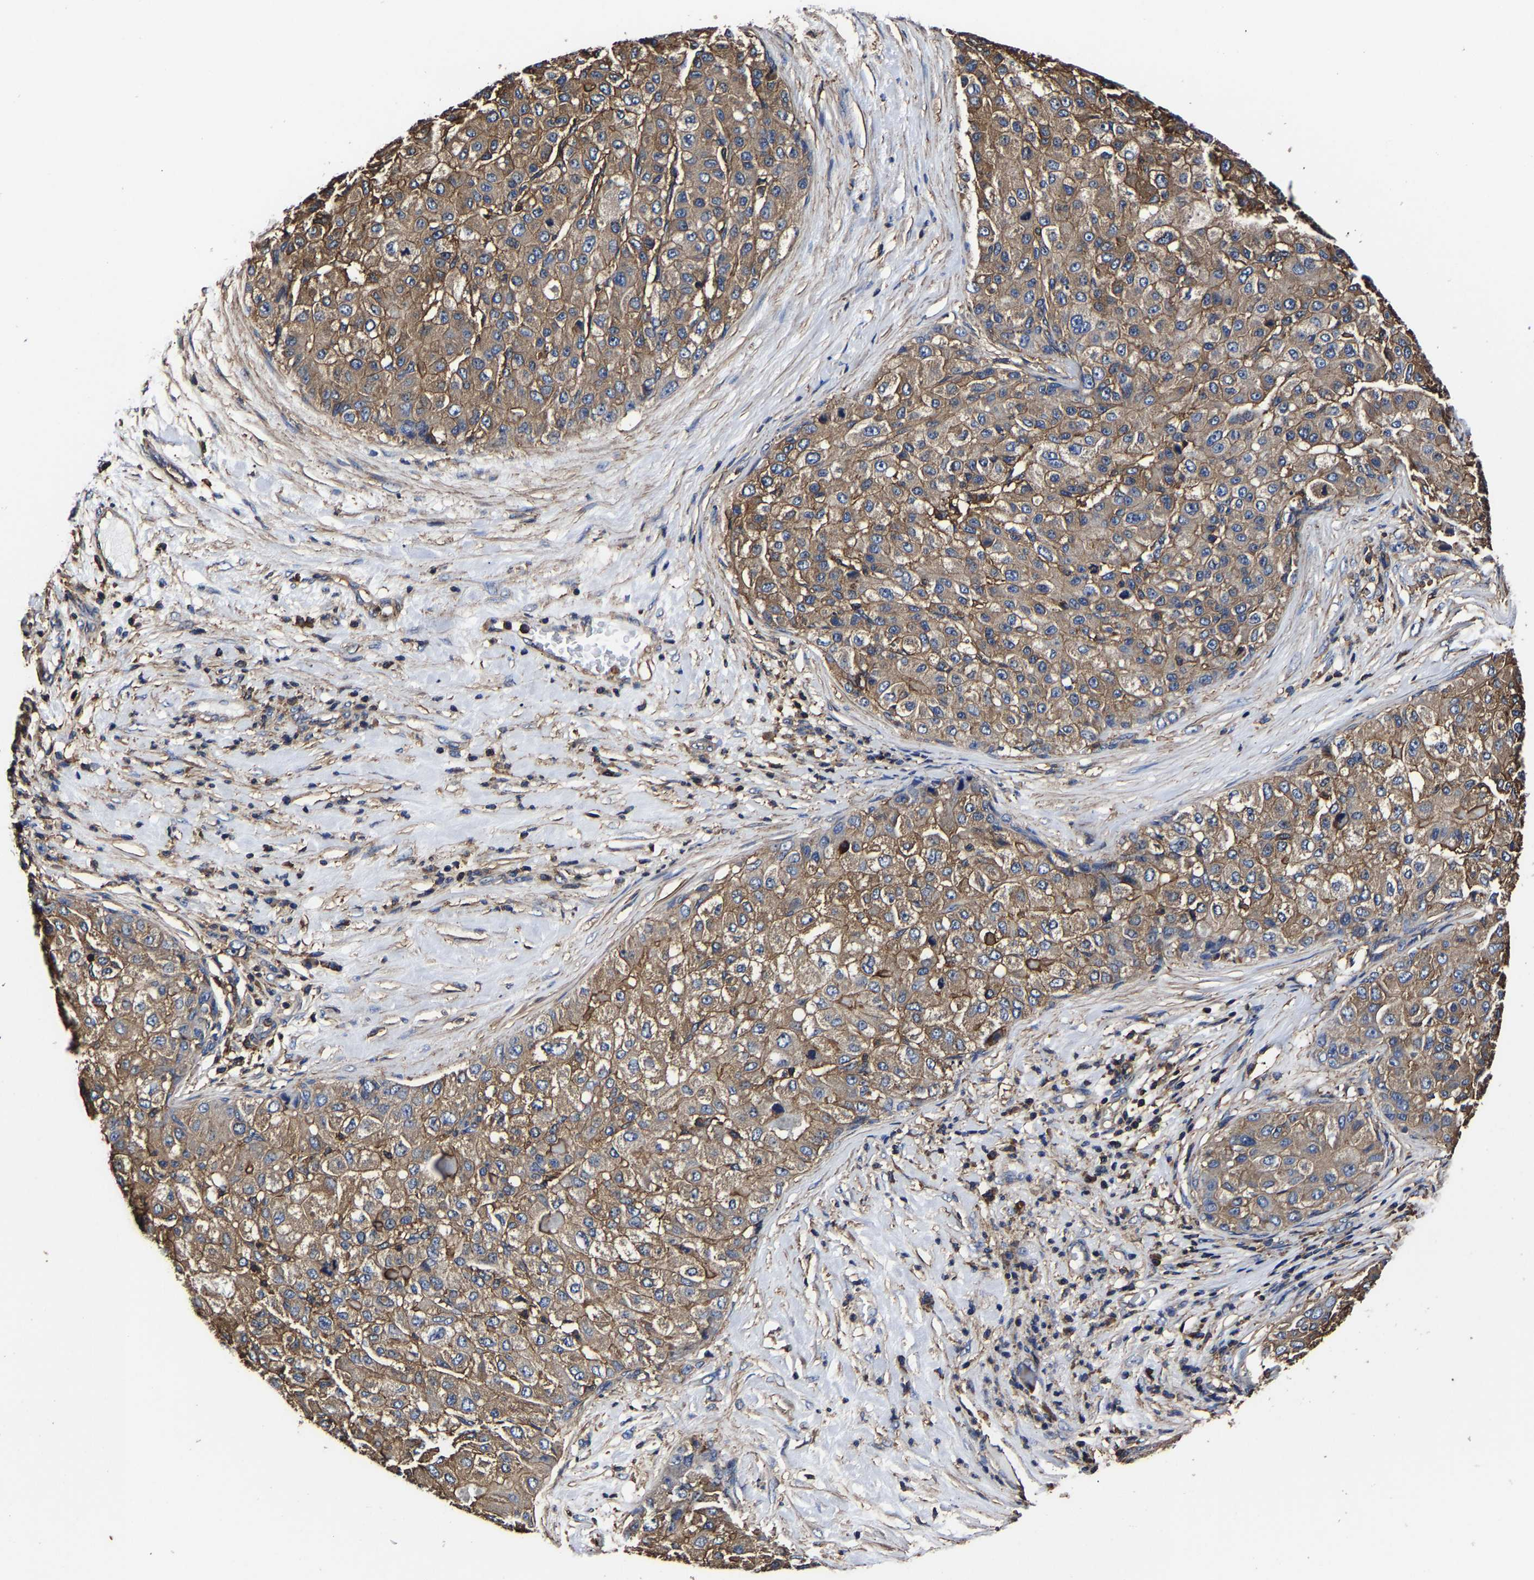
{"staining": {"intensity": "moderate", "quantity": ">75%", "location": "cytoplasmic/membranous"}, "tissue": "liver cancer", "cell_type": "Tumor cells", "image_type": "cancer", "snomed": [{"axis": "morphology", "description": "Carcinoma, Hepatocellular, NOS"}, {"axis": "topography", "description": "Liver"}], "caption": "Hepatocellular carcinoma (liver) stained with DAB immunohistochemistry (IHC) exhibits medium levels of moderate cytoplasmic/membranous staining in approximately >75% of tumor cells.", "gene": "SSH3", "patient": {"sex": "male", "age": 80}}